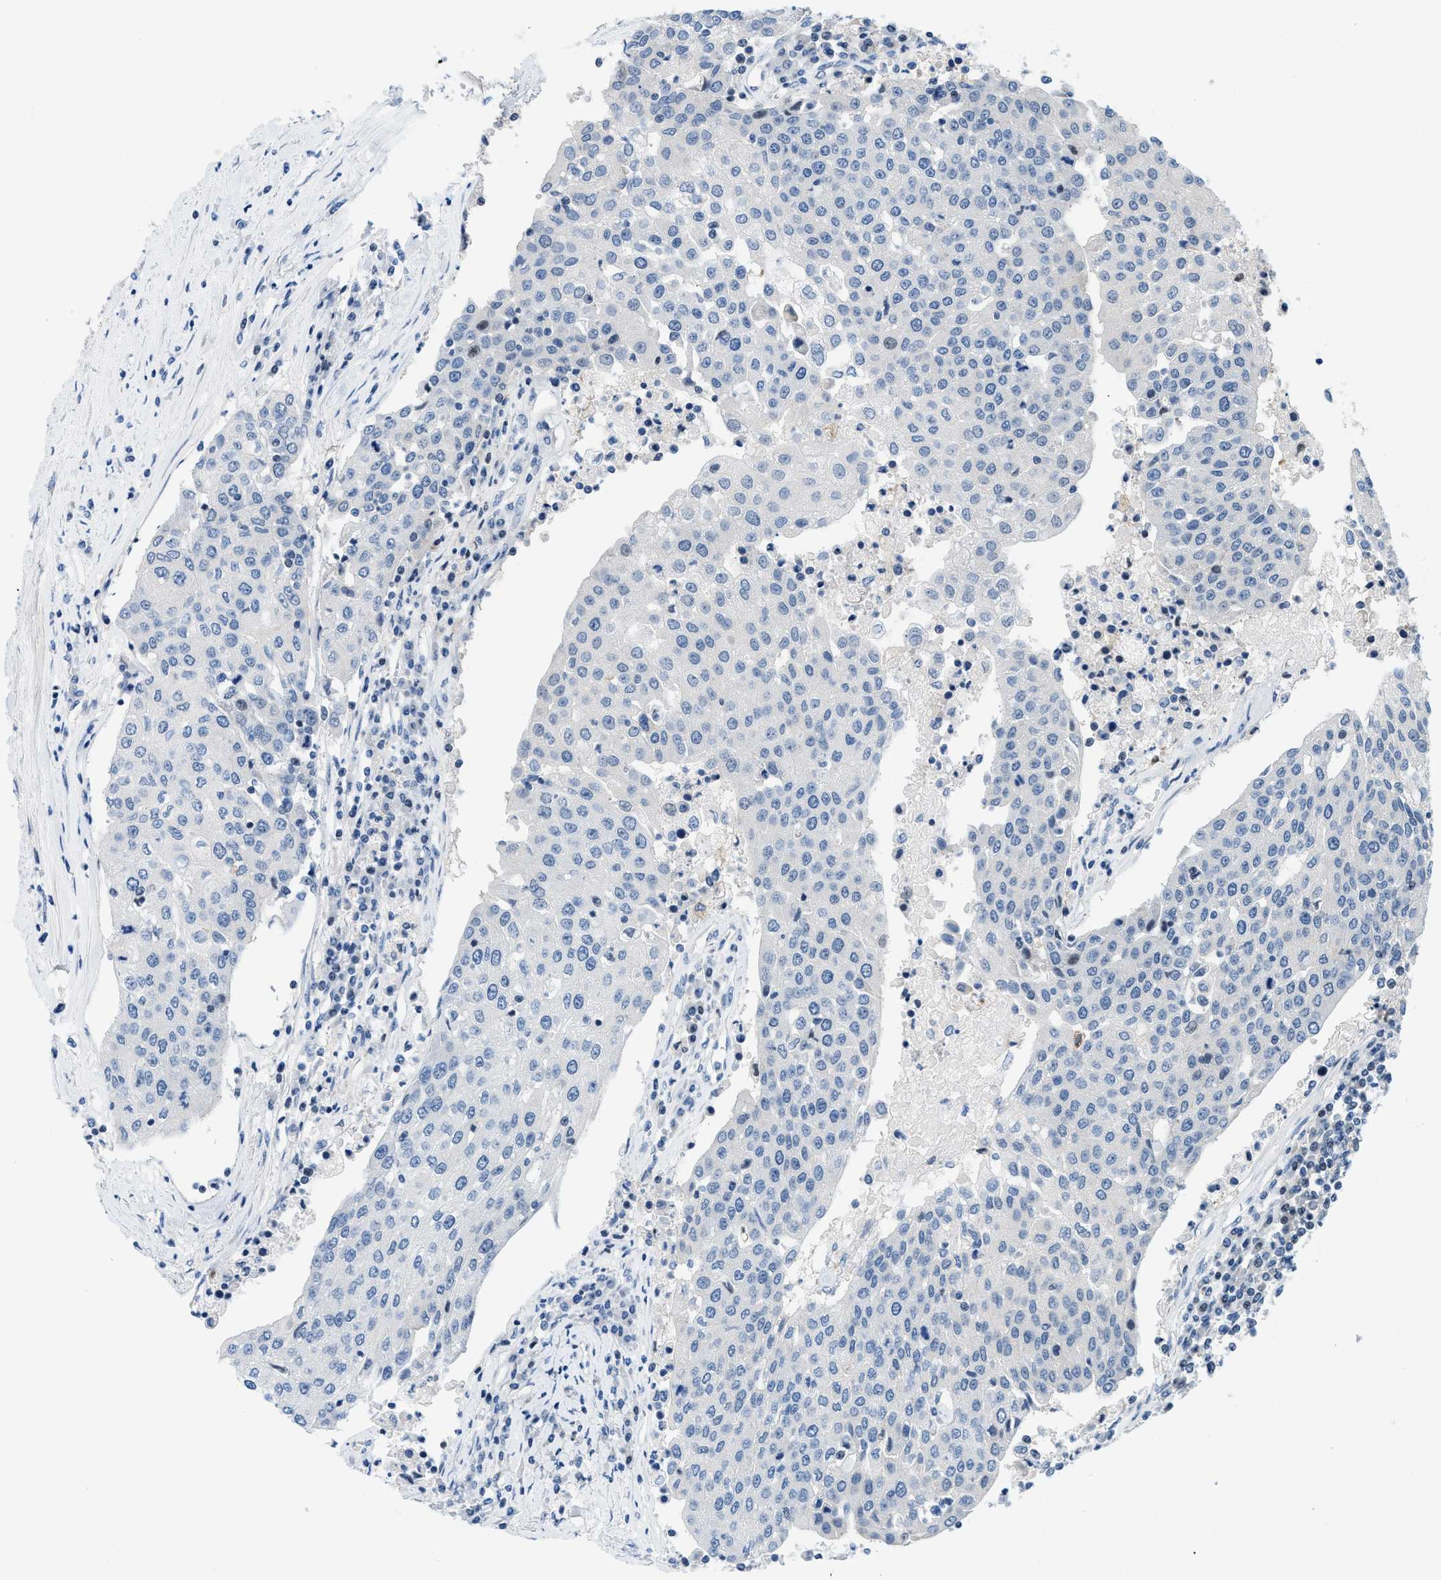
{"staining": {"intensity": "negative", "quantity": "none", "location": "none"}, "tissue": "urothelial cancer", "cell_type": "Tumor cells", "image_type": "cancer", "snomed": [{"axis": "morphology", "description": "Urothelial carcinoma, High grade"}, {"axis": "topography", "description": "Urinary bladder"}], "caption": "Urothelial carcinoma (high-grade) stained for a protein using immunohistochemistry (IHC) exhibits no staining tumor cells.", "gene": "FDCSP", "patient": {"sex": "female", "age": 85}}